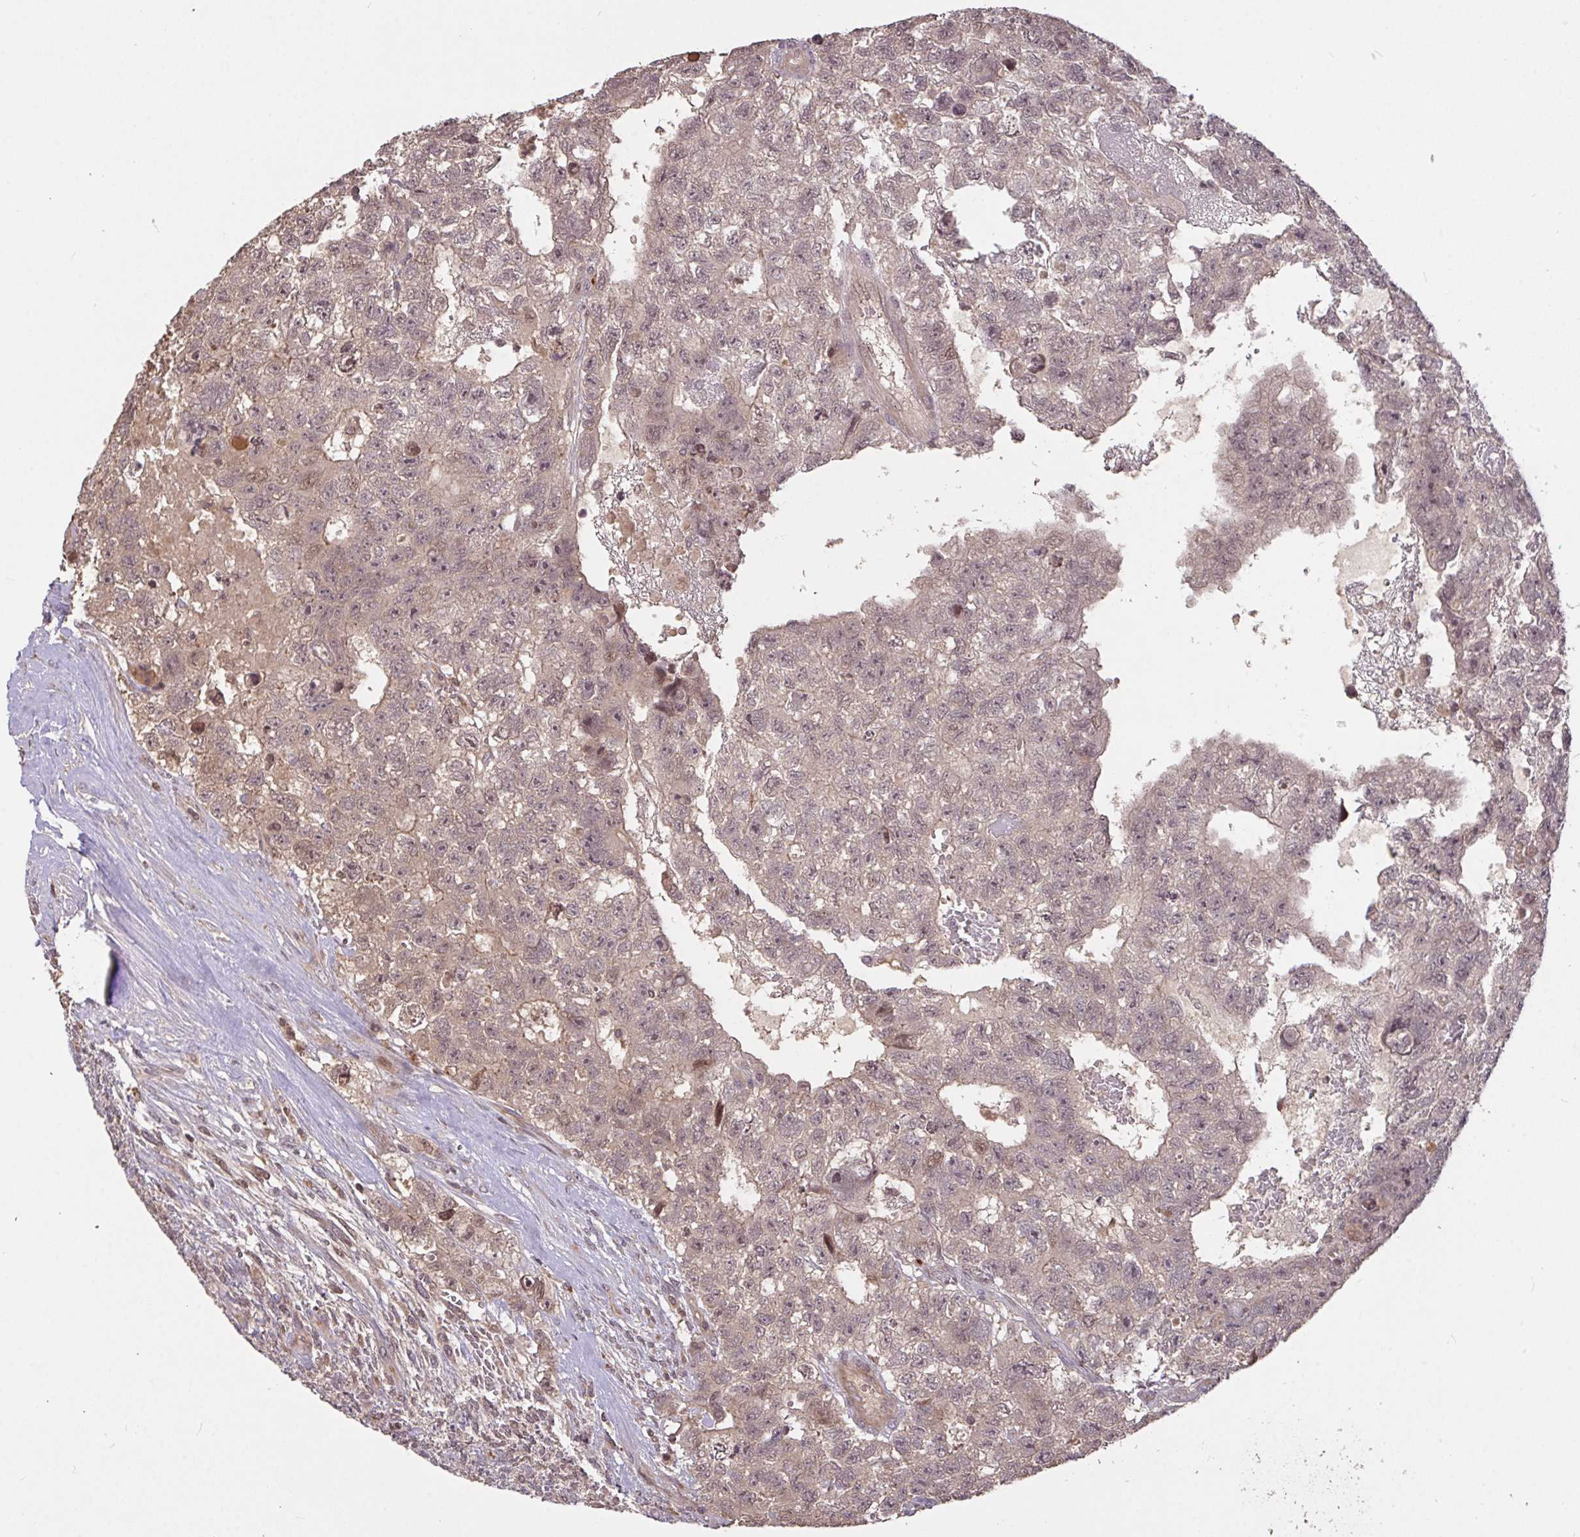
{"staining": {"intensity": "weak", "quantity": "<25%", "location": "nuclear"}, "tissue": "testis cancer", "cell_type": "Tumor cells", "image_type": "cancer", "snomed": [{"axis": "morphology", "description": "Carcinoma, Embryonal, NOS"}, {"axis": "topography", "description": "Testis"}], "caption": "Testis cancer (embryonal carcinoma) was stained to show a protein in brown. There is no significant staining in tumor cells.", "gene": "FCER1A", "patient": {"sex": "male", "age": 26}}